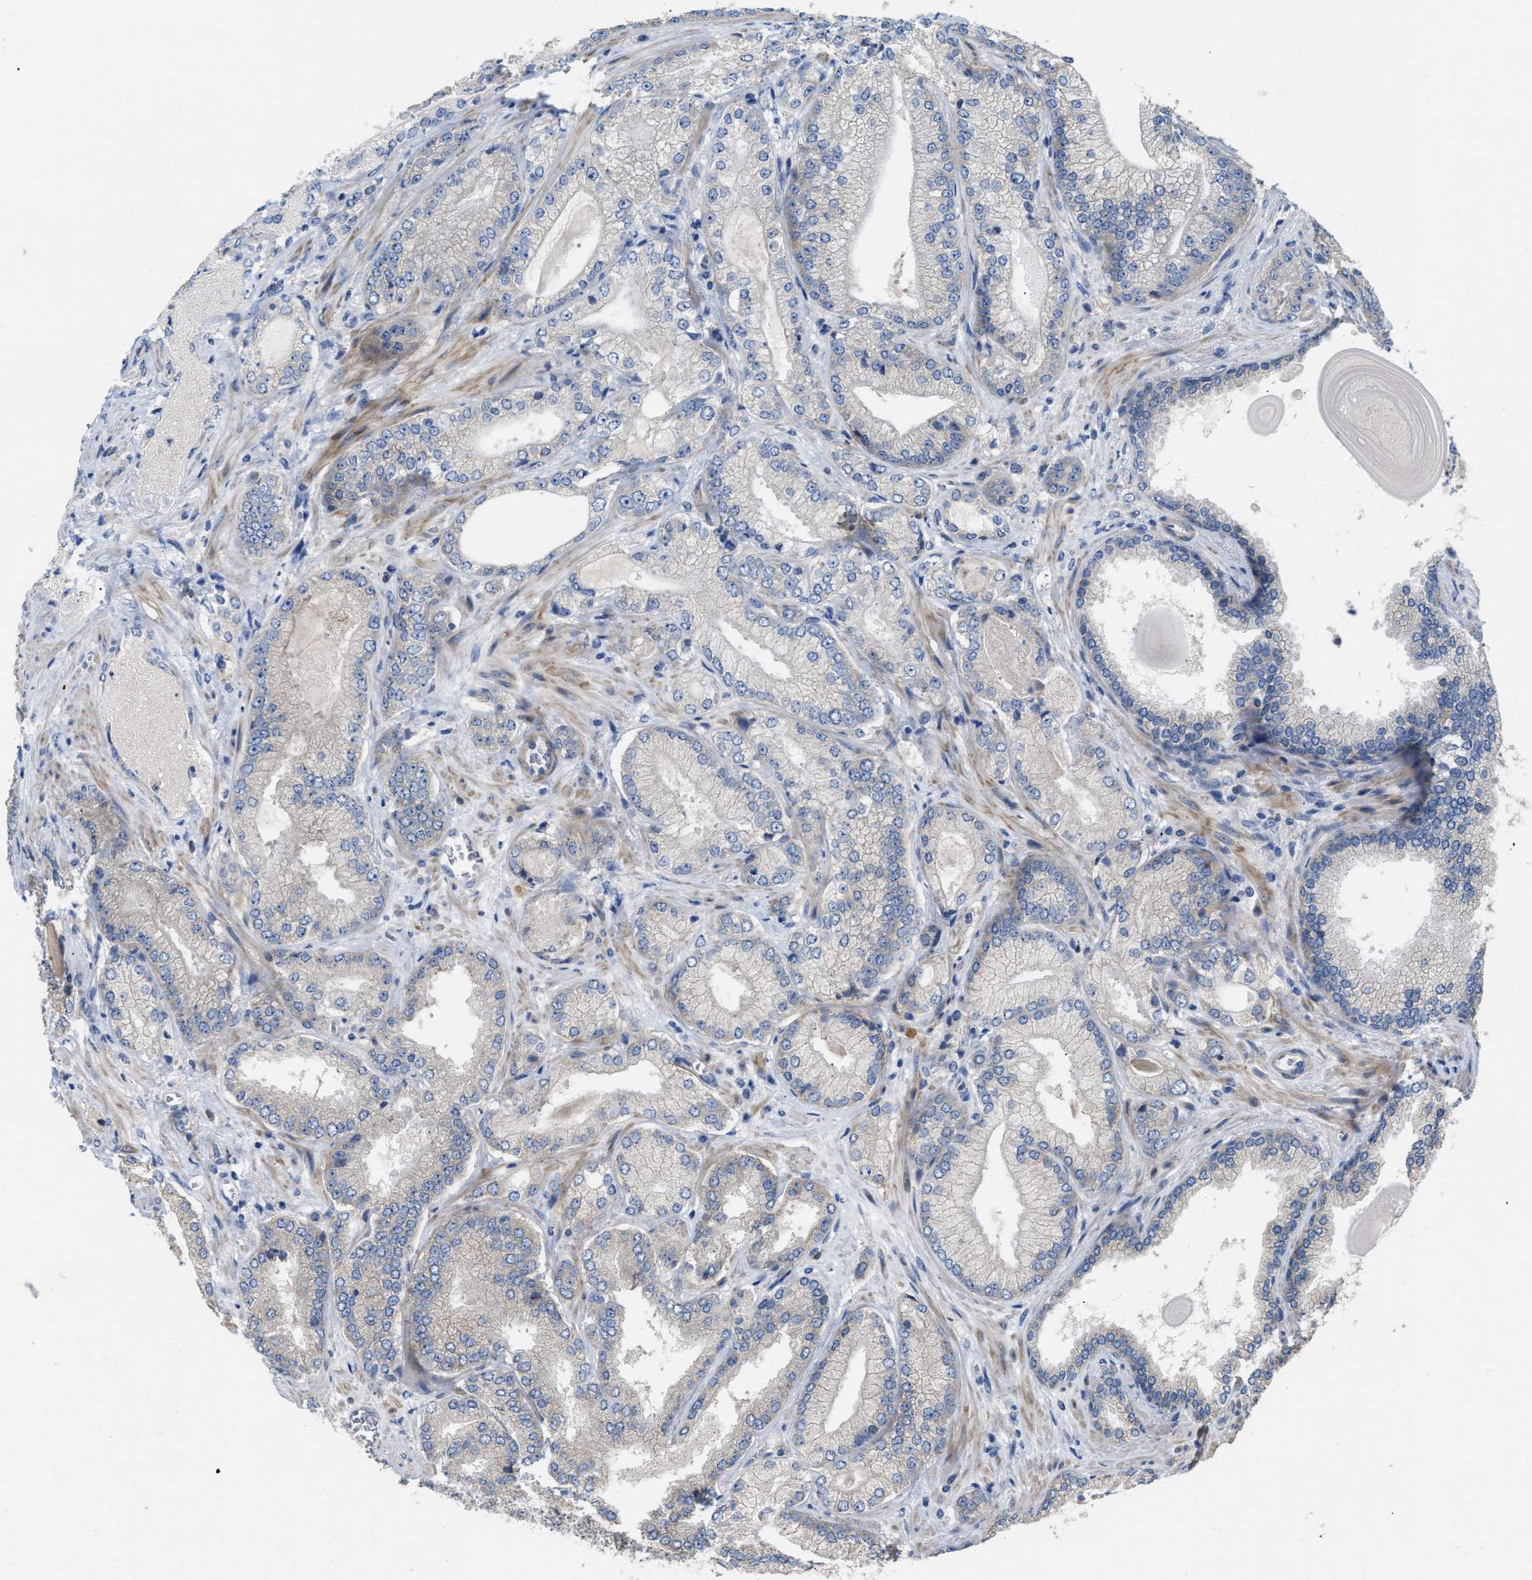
{"staining": {"intensity": "negative", "quantity": "none", "location": "none"}, "tissue": "prostate cancer", "cell_type": "Tumor cells", "image_type": "cancer", "snomed": [{"axis": "morphology", "description": "Adenocarcinoma, Low grade"}, {"axis": "topography", "description": "Prostate"}], "caption": "There is no significant expression in tumor cells of prostate low-grade adenocarcinoma.", "gene": "DHX58", "patient": {"sex": "male", "age": 65}}